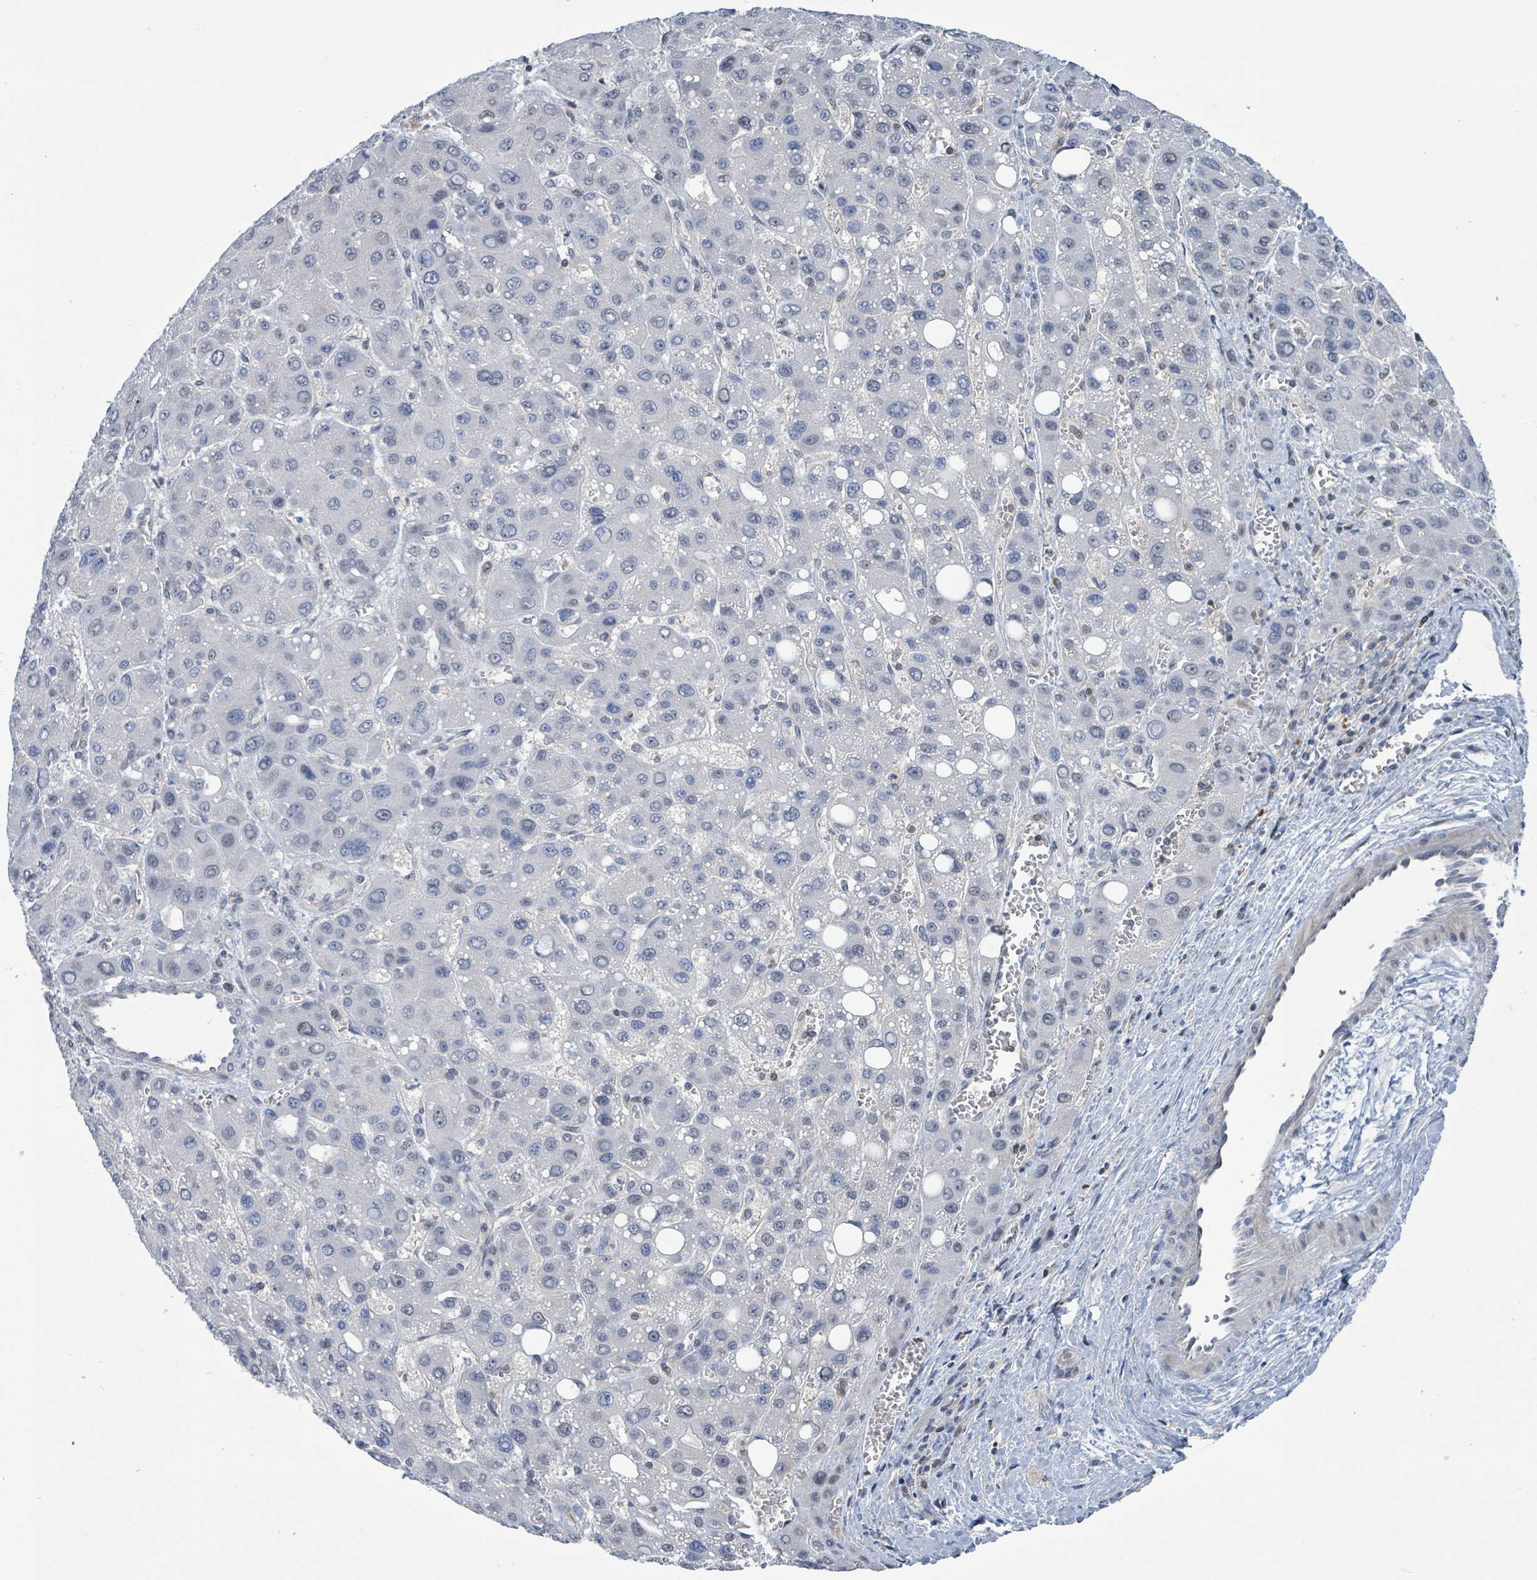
{"staining": {"intensity": "negative", "quantity": "none", "location": "none"}, "tissue": "liver cancer", "cell_type": "Tumor cells", "image_type": "cancer", "snomed": [{"axis": "morphology", "description": "Carcinoma, Hepatocellular, NOS"}, {"axis": "topography", "description": "Liver"}], "caption": "High power microscopy photomicrograph of an immunohistochemistry (IHC) micrograph of liver cancer (hepatocellular carcinoma), revealing no significant positivity in tumor cells.", "gene": "DGKZ", "patient": {"sex": "male", "age": 55}}